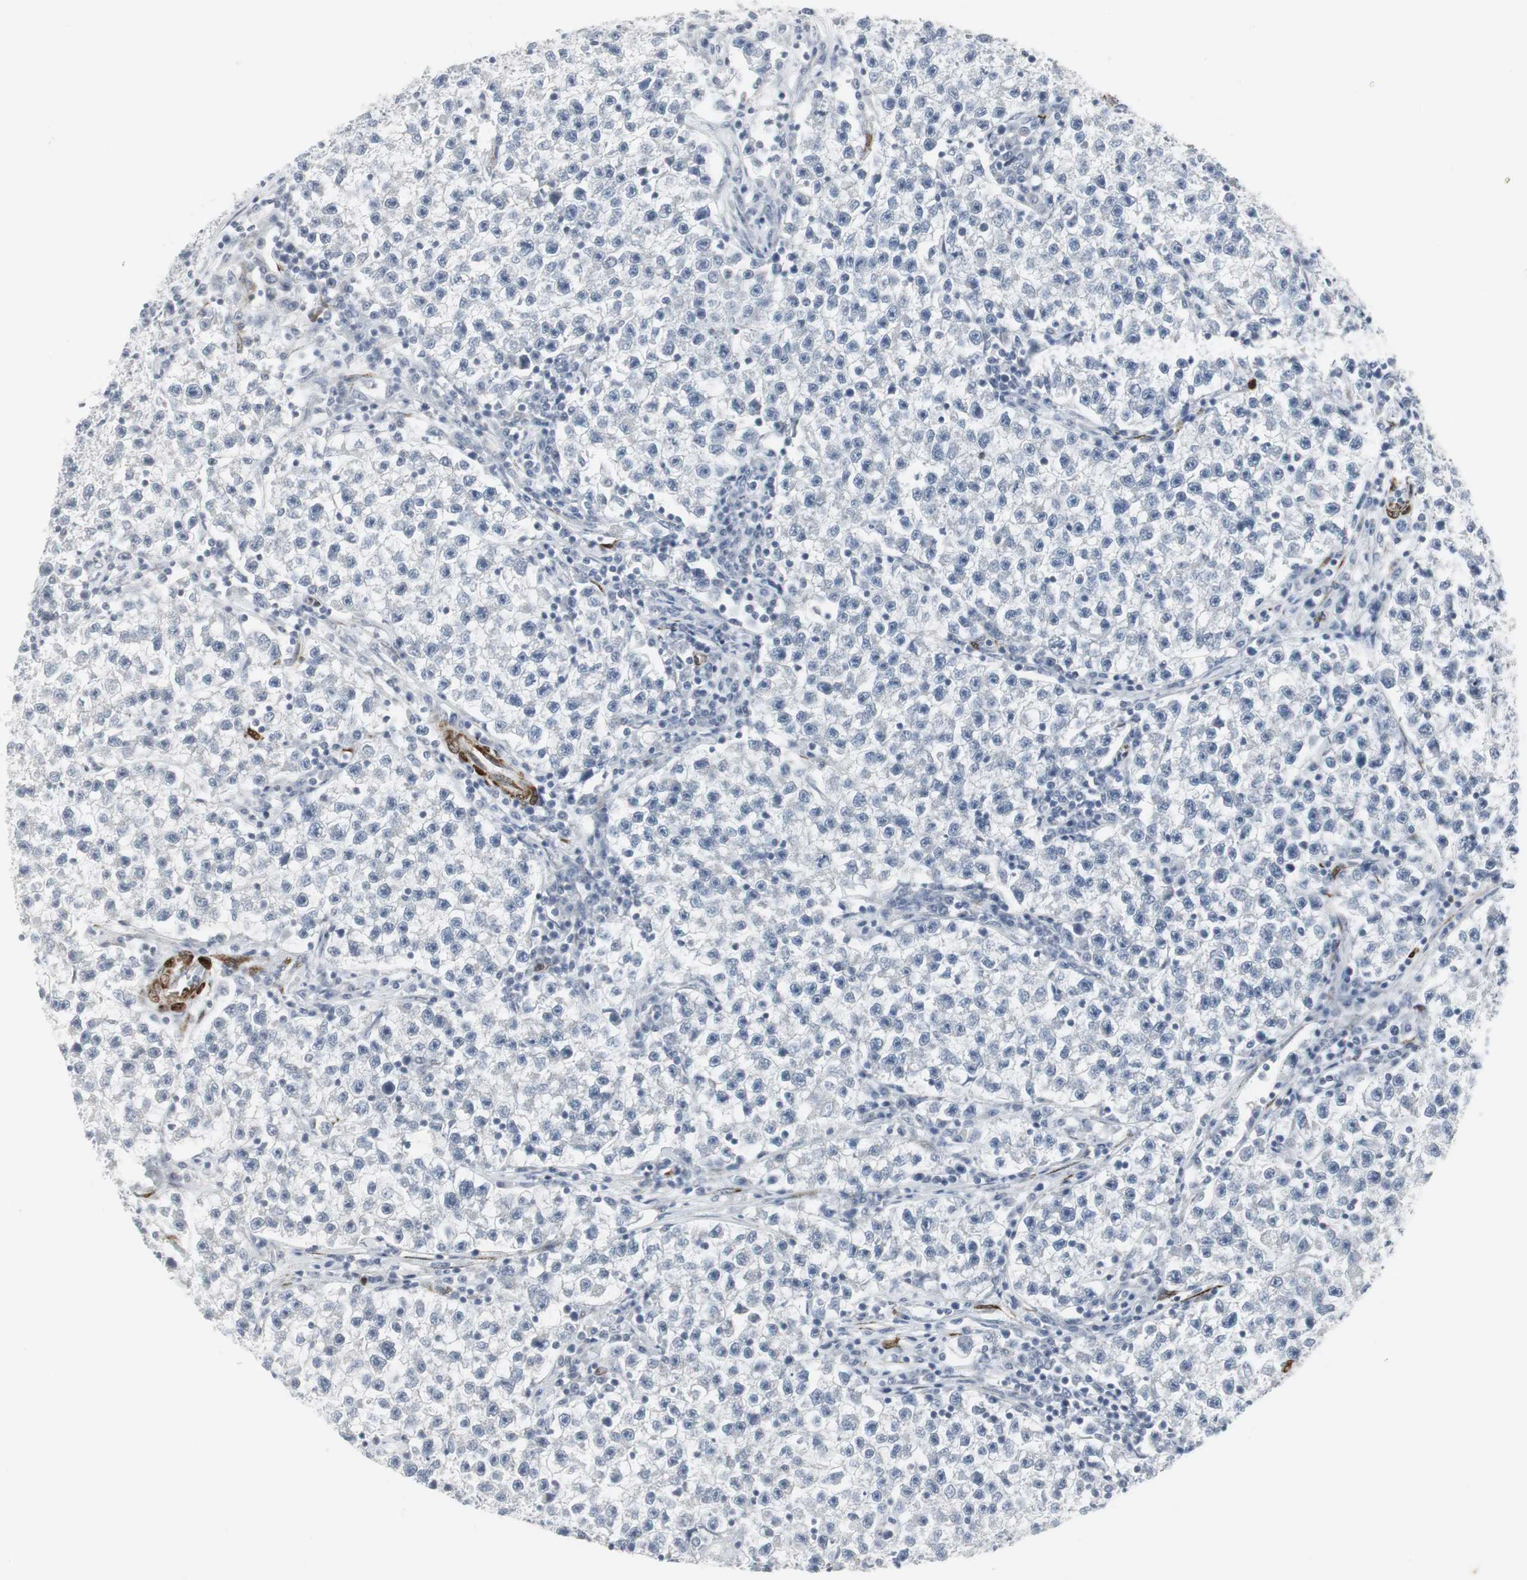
{"staining": {"intensity": "negative", "quantity": "none", "location": "none"}, "tissue": "testis cancer", "cell_type": "Tumor cells", "image_type": "cancer", "snomed": [{"axis": "morphology", "description": "Seminoma, NOS"}, {"axis": "topography", "description": "Testis"}], "caption": "Seminoma (testis) was stained to show a protein in brown. There is no significant staining in tumor cells. The staining was performed using DAB (3,3'-diaminobenzidine) to visualize the protein expression in brown, while the nuclei were stained in blue with hematoxylin (Magnification: 20x).", "gene": "PPP1R14A", "patient": {"sex": "male", "age": 22}}